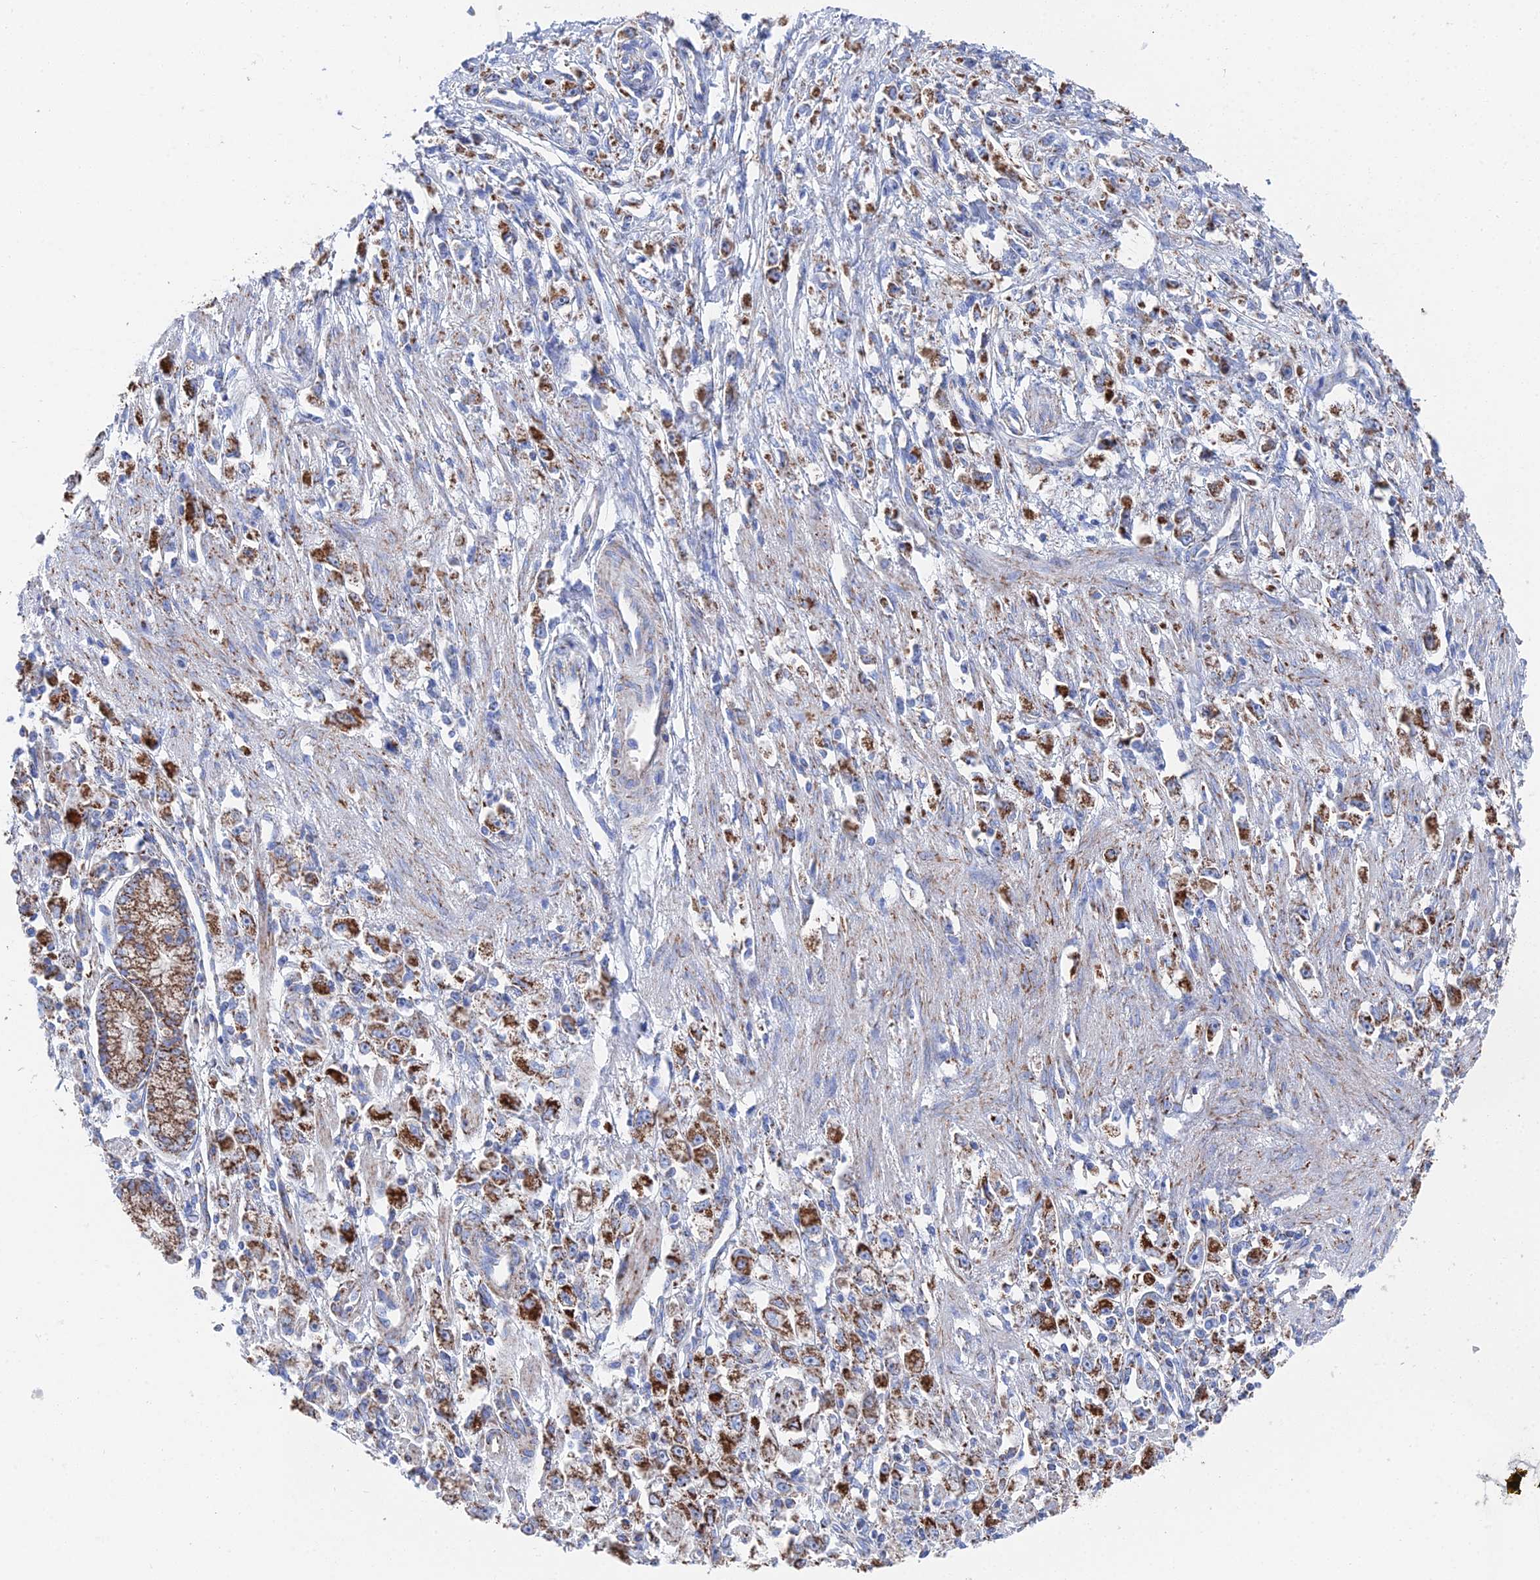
{"staining": {"intensity": "strong", "quantity": ">75%", "location": "cytoplasmic/membranous"}, "tissue": "stomach cancer", "cell_type": "Tumor cells", "image_type": "cancer", "snomed": [{"axis": "morphology", "description": "Adenocarcinoma, NOS"}, {"axis": "topography", "description": "Stomach"}], "caption": "The image reveals a brown stain indicating the presence of a protein in the cytoplasmic/membranous of tumor cells in adenocarcinoma (stomach).", "gene": "IFT80", "patient": {"sex": "female", "age": 59}}